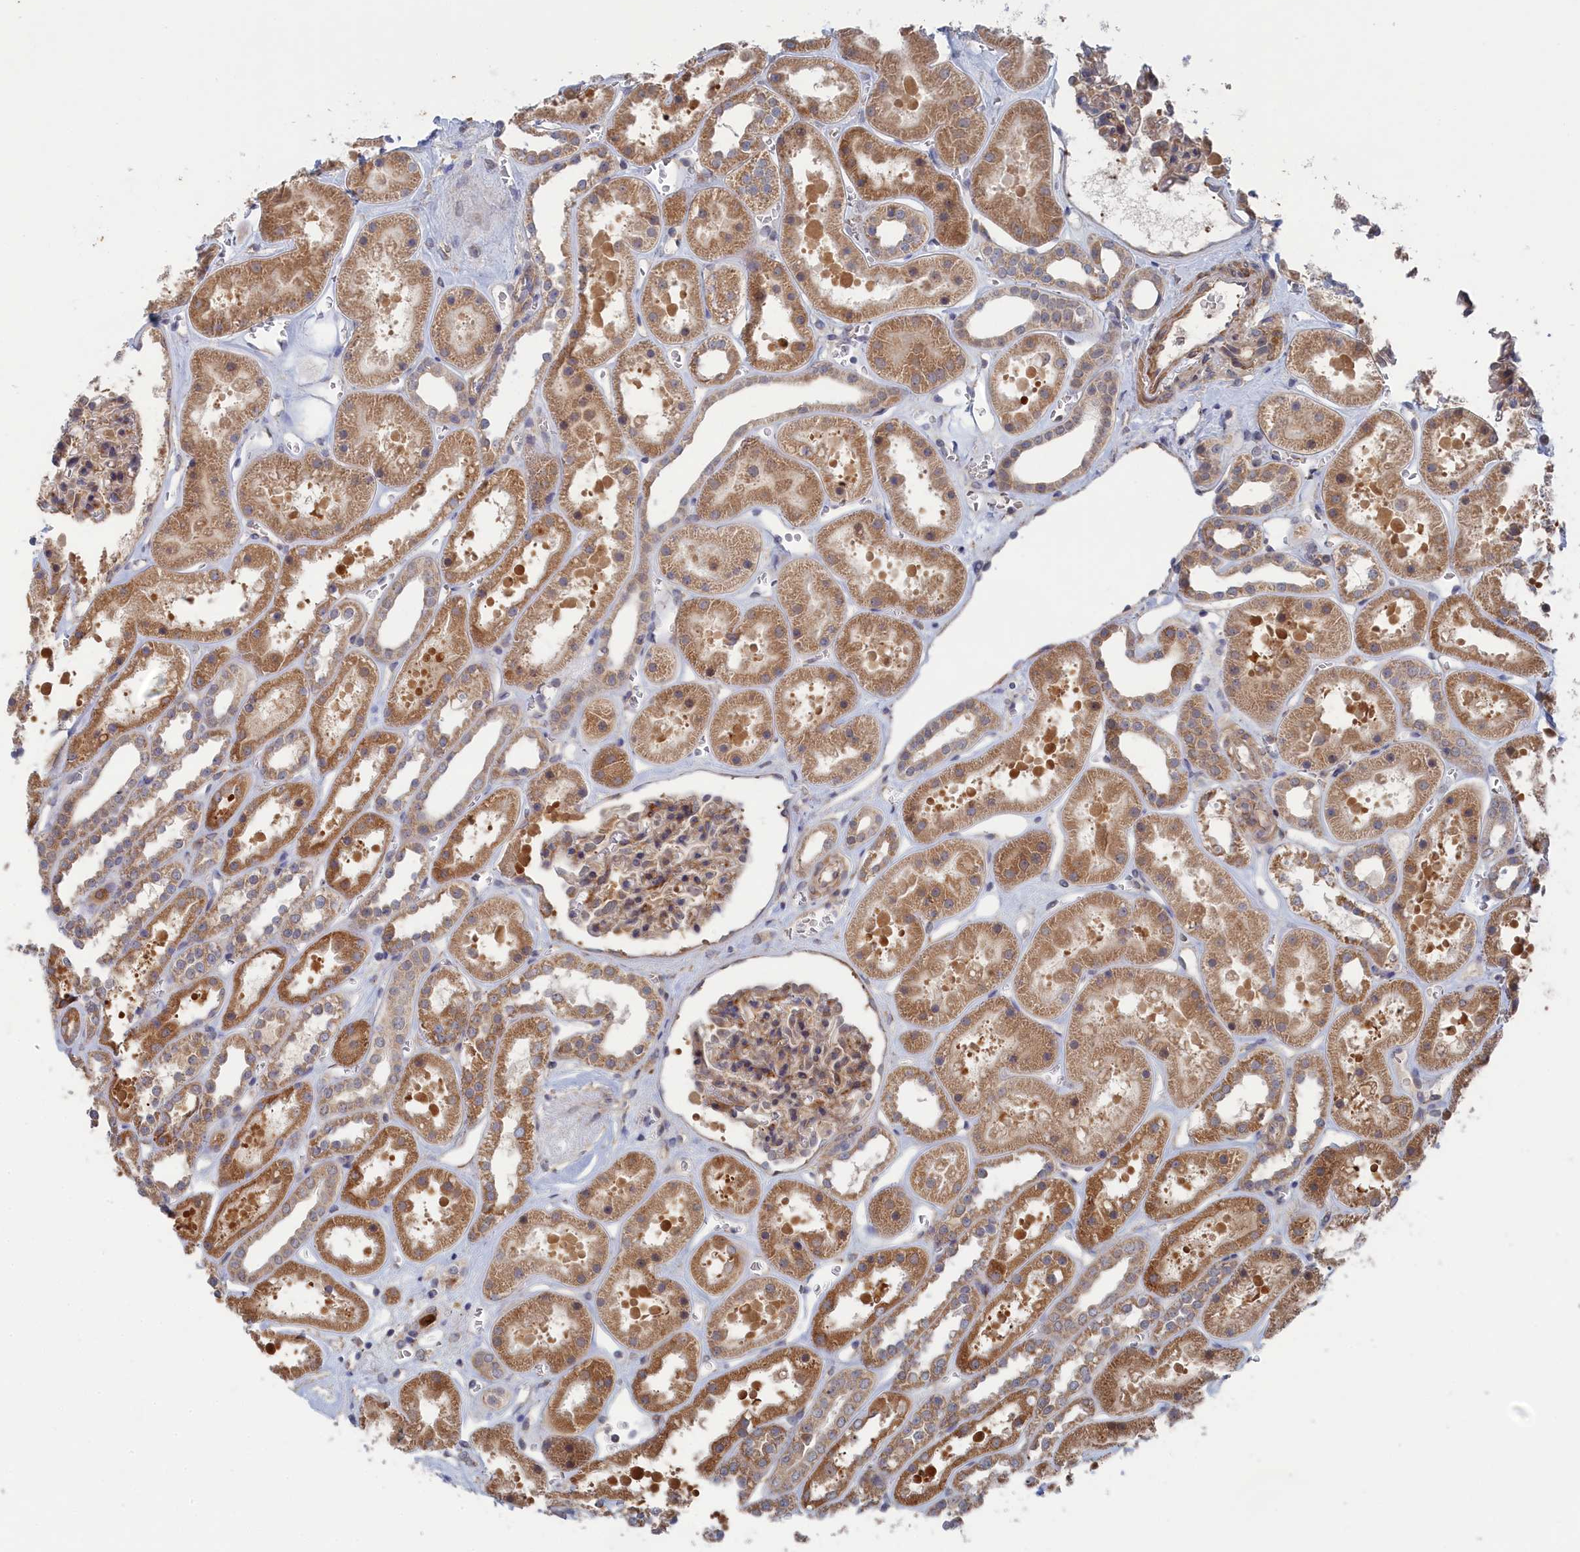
{"staining": {"intensity": "moderate", "quantity": "25%-75%", "location": "cytoplasmic/membranous"}, "tissue": "kidney", "cell_type": "Cells in glomeruli", "image_type": "normal", "snomed": [{"axis": "morphology", "description": "Normal tissue, NOS"}, {"axis": "topography", "description": "Kidney"}], "caption": "The immunohistochemical stain highlights moderate cytoplasmic/membranous expression in cells in glomeruli of unremarkable kidney. The protein is shown in brown color, while the nuclei are stained blue.", "gene": "FILIP1L", "patient": {"sex": "female", "age": 41}}